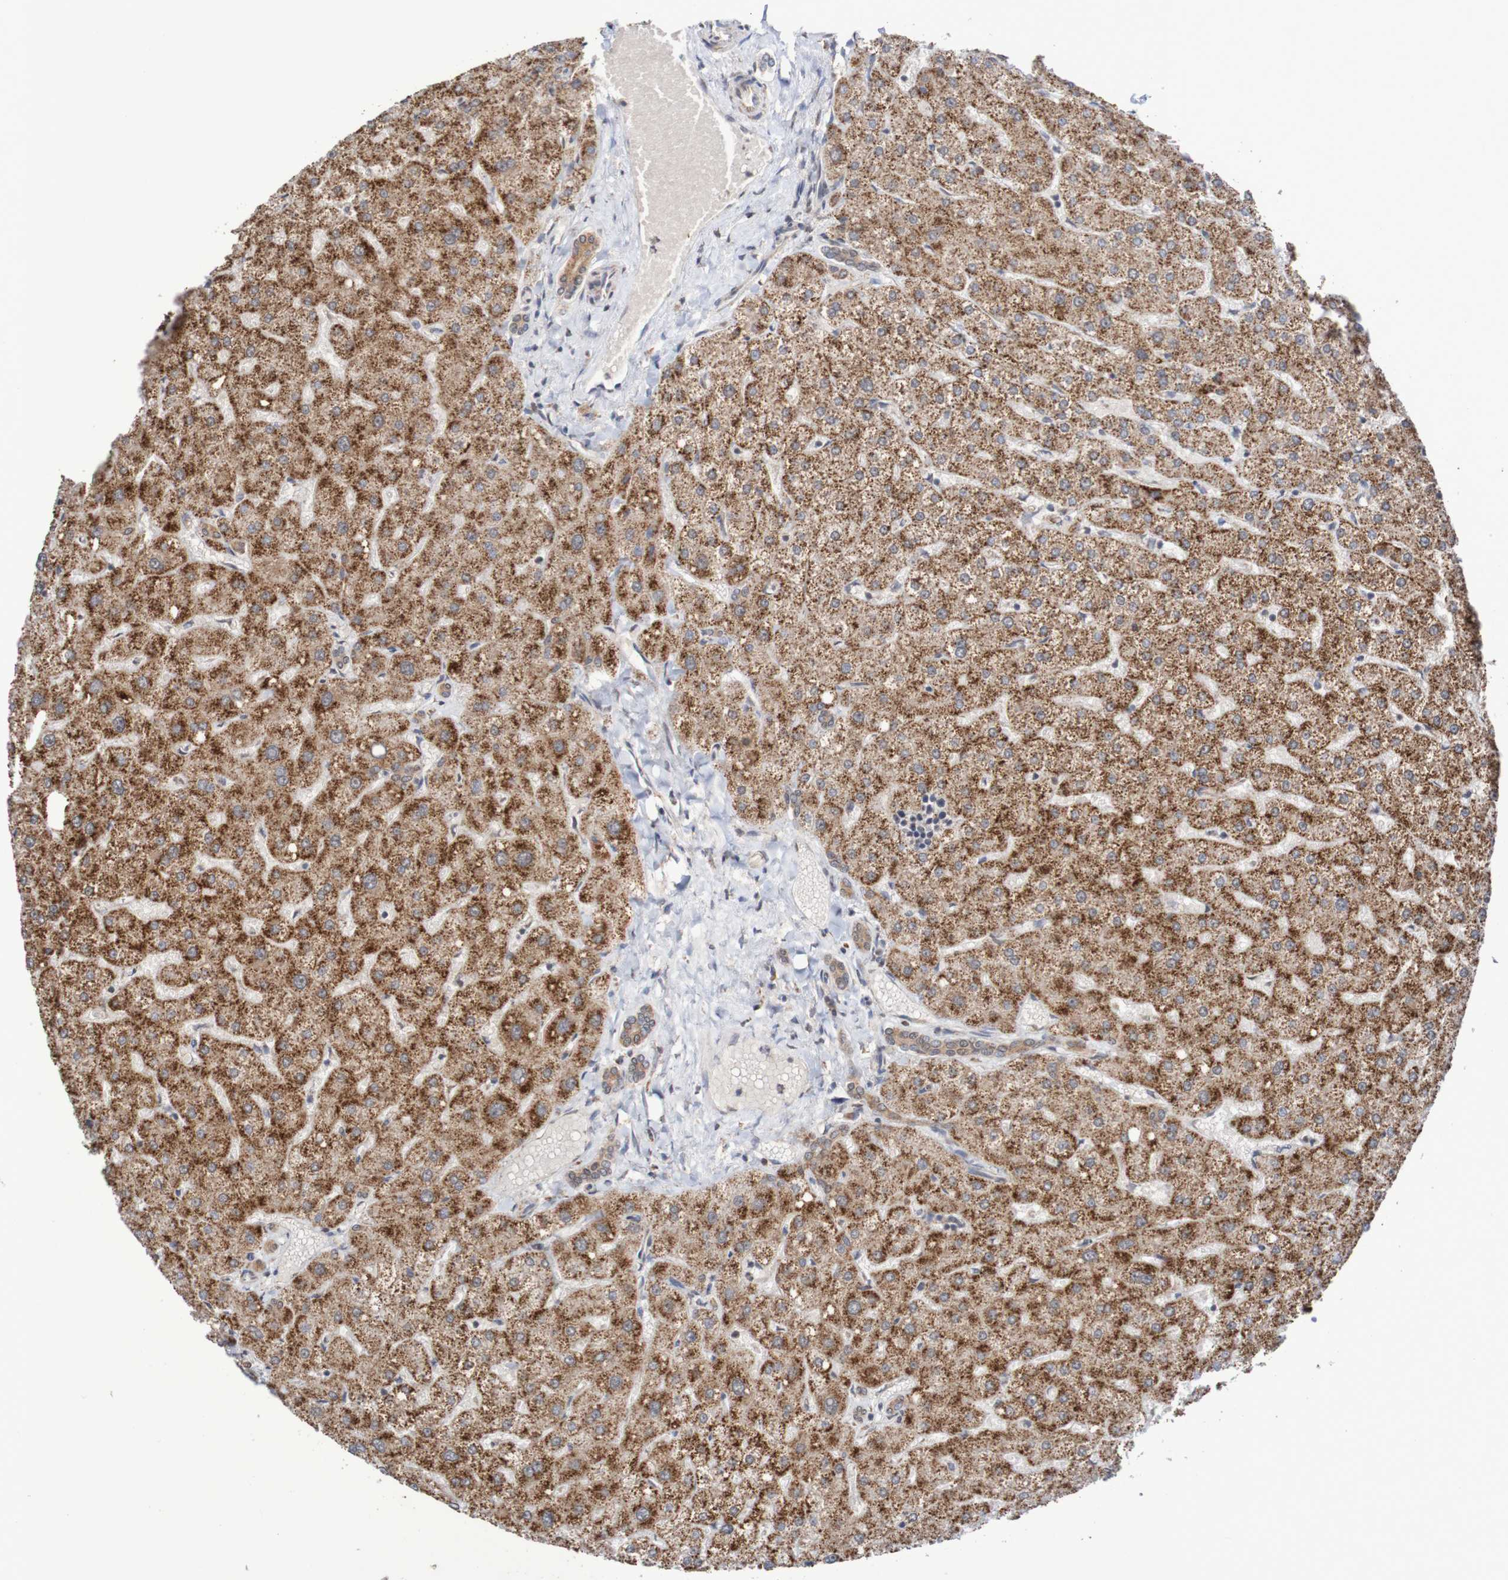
{"staining": {"intensity": "moderate", "quantity": ">75%", "location": "cytoplasmic/membranous"}, "tissue": "liver", "cell_type": "Cholangiocytes", "image_type": "normal", "snomed": [{"axis": "morphology", "description": "Normal tissue, NOS"}, {"axis": "topography", "description": "Liver"}], "caption": "Protein staining of unremarkable liver demonstrates moderate cytoplasmic/membranous staining in about >75% of cholangiocytes. (Brightfield microscopy of DAB IHC at high magnification).", "gene": "DVL1", "patient": {"sex": "male", "age": 73}}